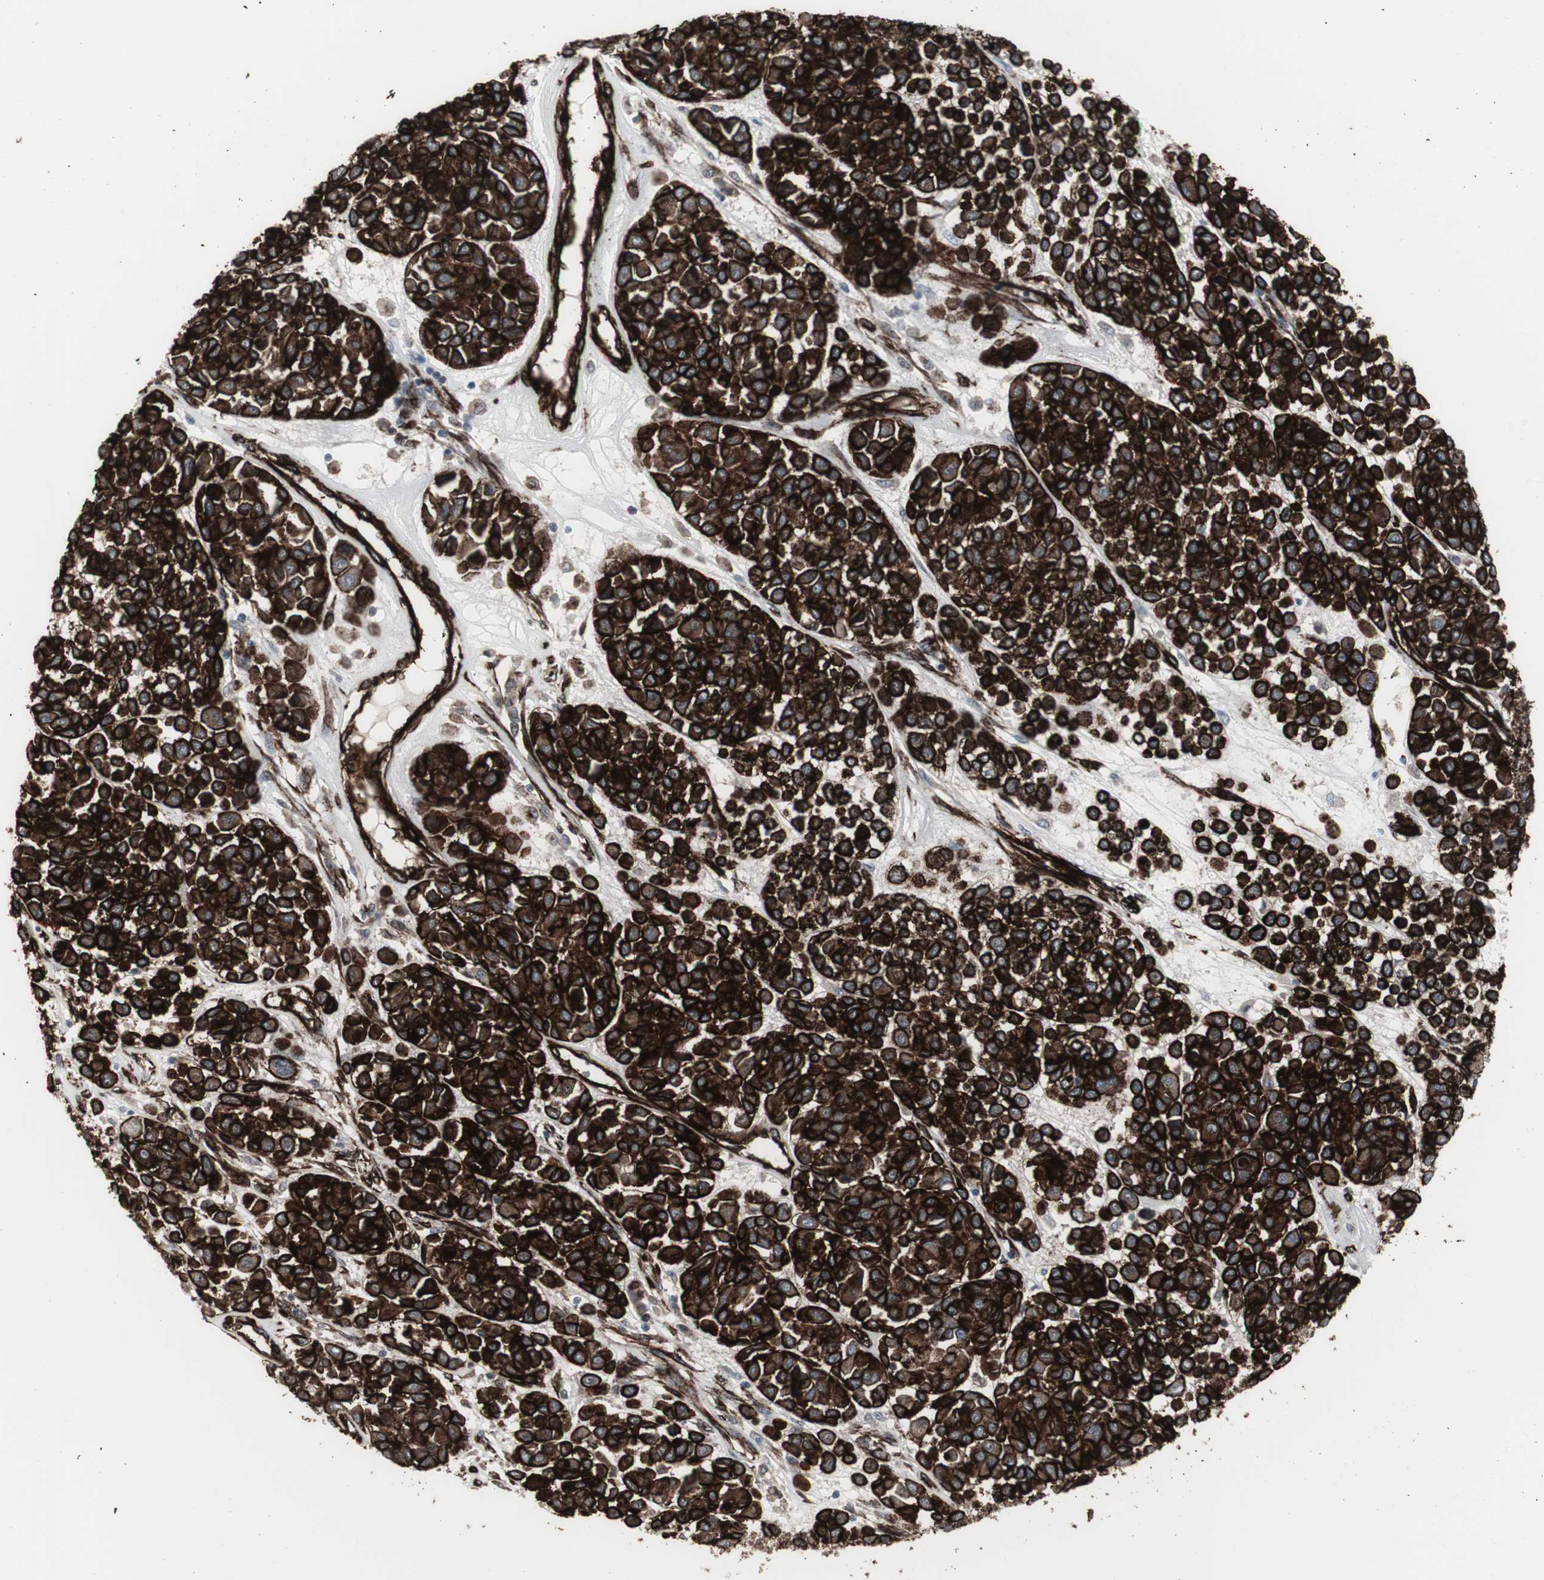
{"staining": {"intensity": "strong", "quantity": ">75%", "location": "cytoplasmic/membranous"}, "tissue": "melanoma", "cell_type": "Tumor cells", "image_type": "cancer", "snomed": [{"axis": "morphology", "description": "Malignant melanoma, Metastatic site"}, {"axis": "topography", "description": "Soft tissue"}], "caption": "A high amount of strong cytoplasmic/membranous positivity is present in approximately >75% of tumor cells in malignant melanoma (metastatic site) tissue.", "gene": "PDGFA", "patient": {"sex": "male", "age": 41}}